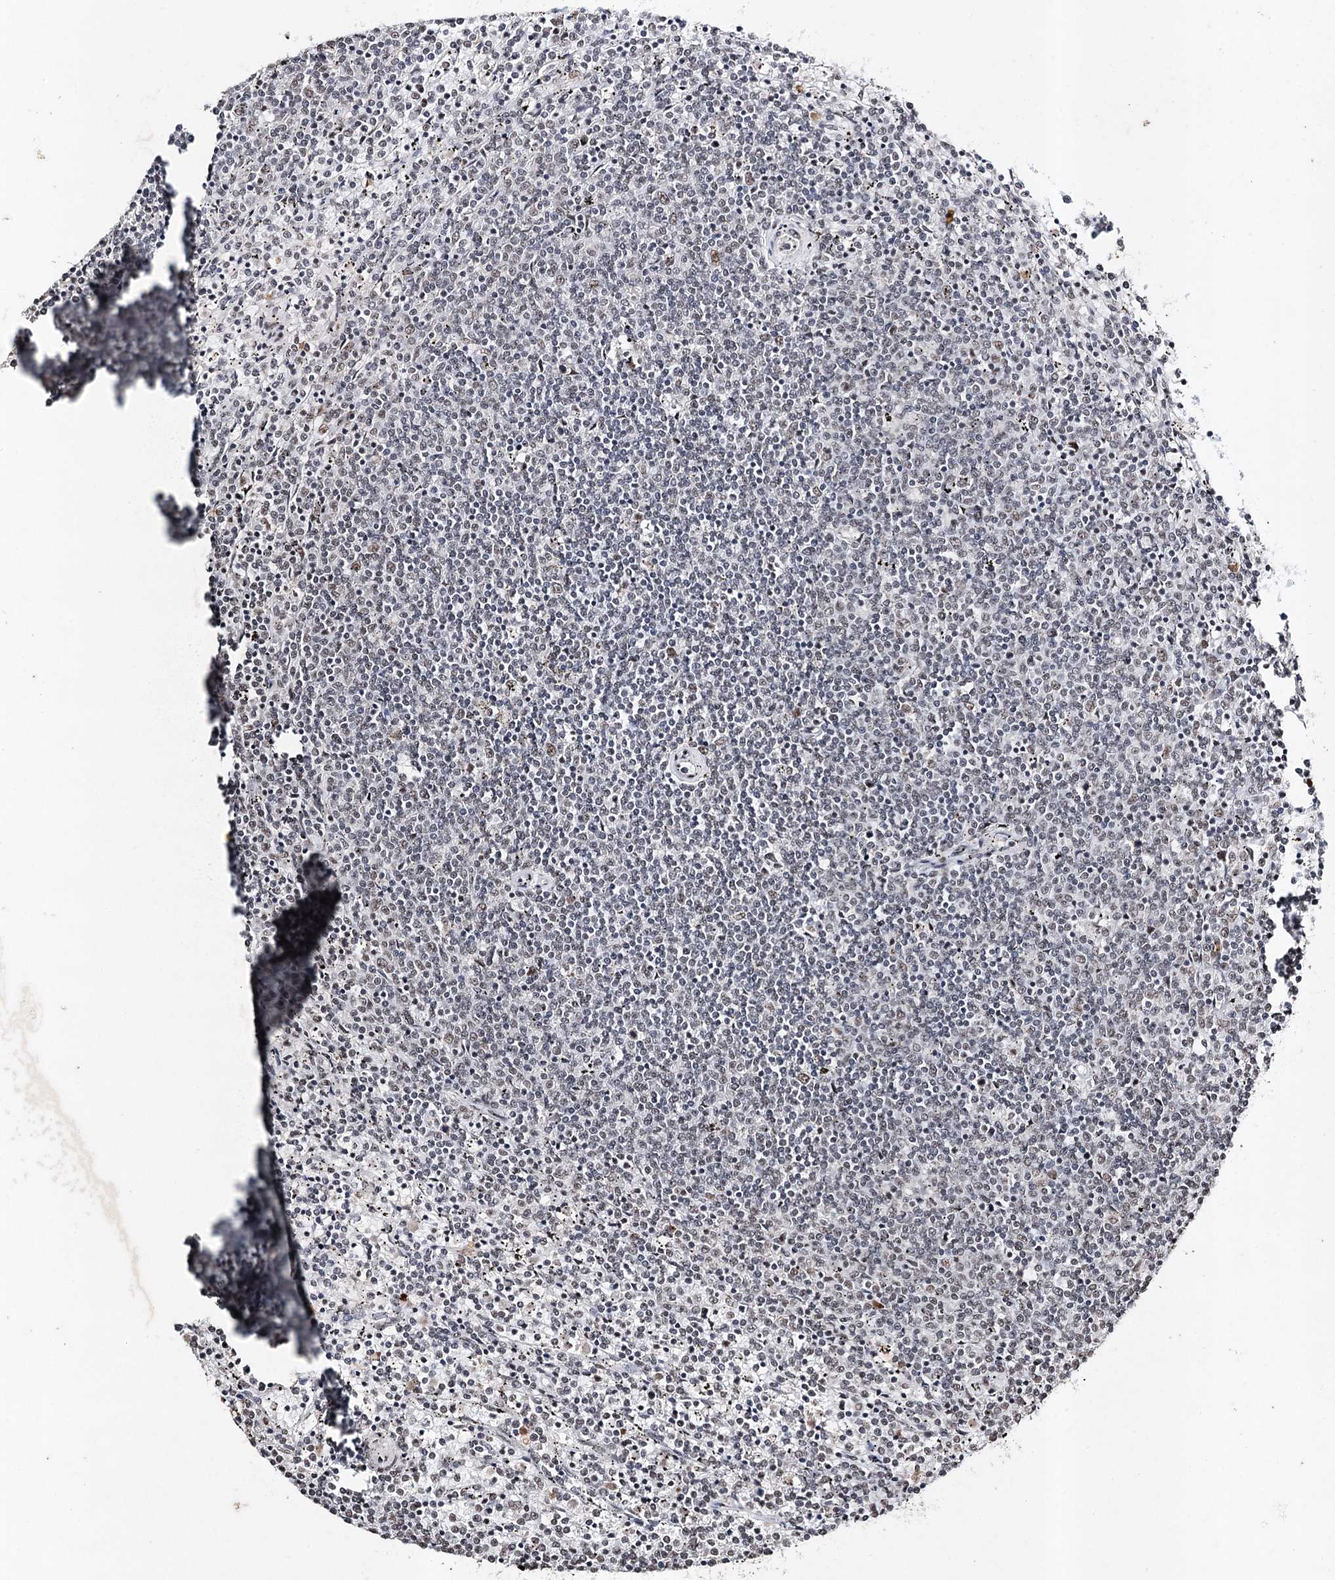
{"staining": {"intensity": "negative", "quantity": "none", "location": "none"}, "tissue": "lymphoma", "cell_type": "Tumor cells", "image_type": "cancer", "snomed": [{"axis": "morphology", "description": "Malignant lymphoma, non-Hodgkin's type, Low grade"}, {"axis": "topography", "description": "Spleen"}], "caption": "Histopathology image shows no significant protein staining in tumor cells of low-grade malignant lymphoma, non-Hodgkin's type. (DAB immunohistochemistry with hematoxylin counter stain).", "gene": "PDCD4", "patient": {"sex": "female", "age": 50}}